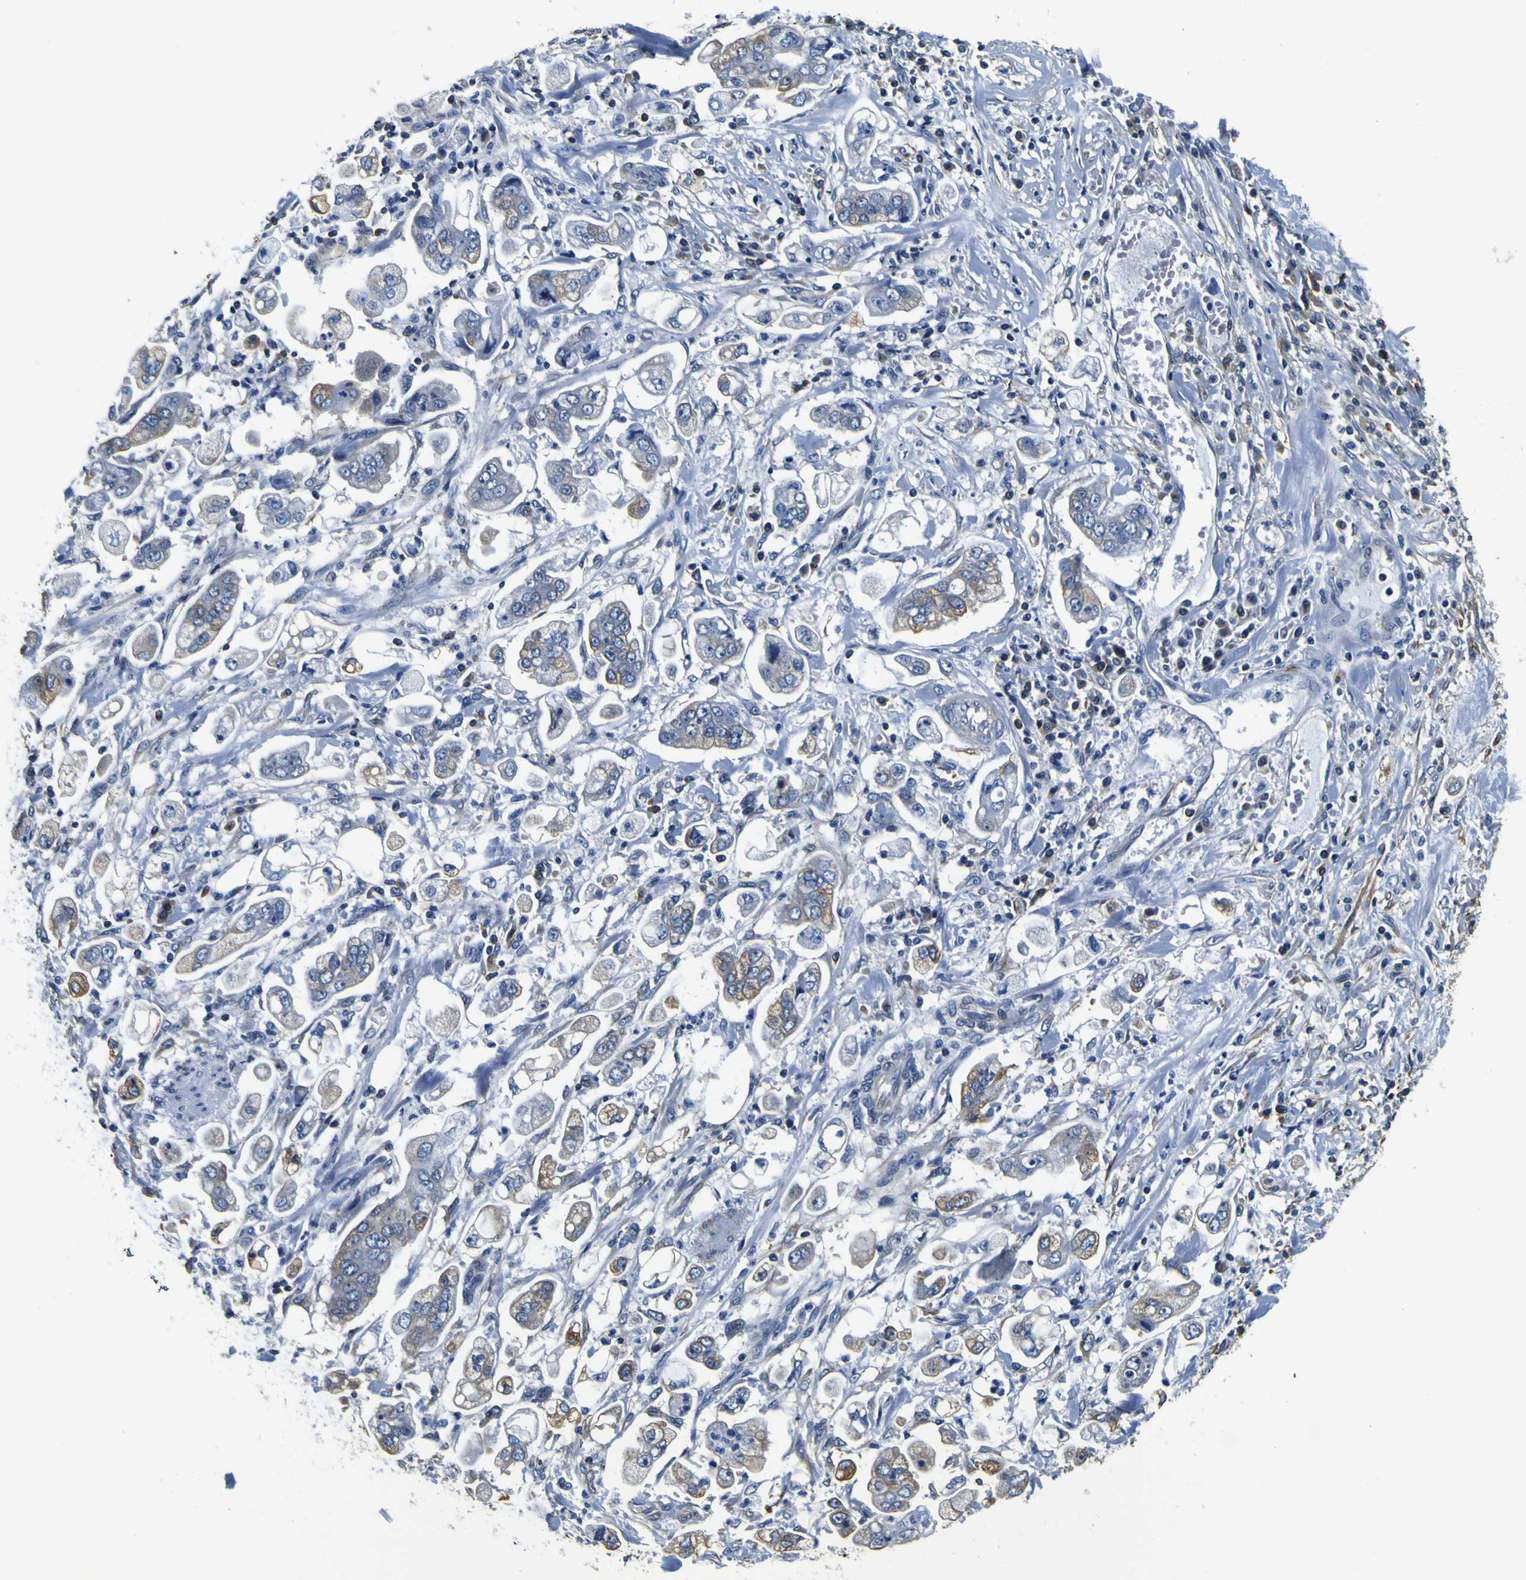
{"staining": {"intensity": "weak", "quantity": "<25%", "location": "cytoplasmic/membranous"}, "tissue": "stomach cancer", "cell_type": "Tumor cells", "image_type": "cancer", "snomed": [{"axis": "morphology", "description": "Adenocarcinoma, NOS"}, {"axis": "topography", "description": "Stomach"}], "caption": "Stomach cancer stained for a protein using immunohistochemistry (IHC) exhibits no positivity tumor cells.", "gene": "TUBA1B", "patient": {"sex": "male", "age": 62}}